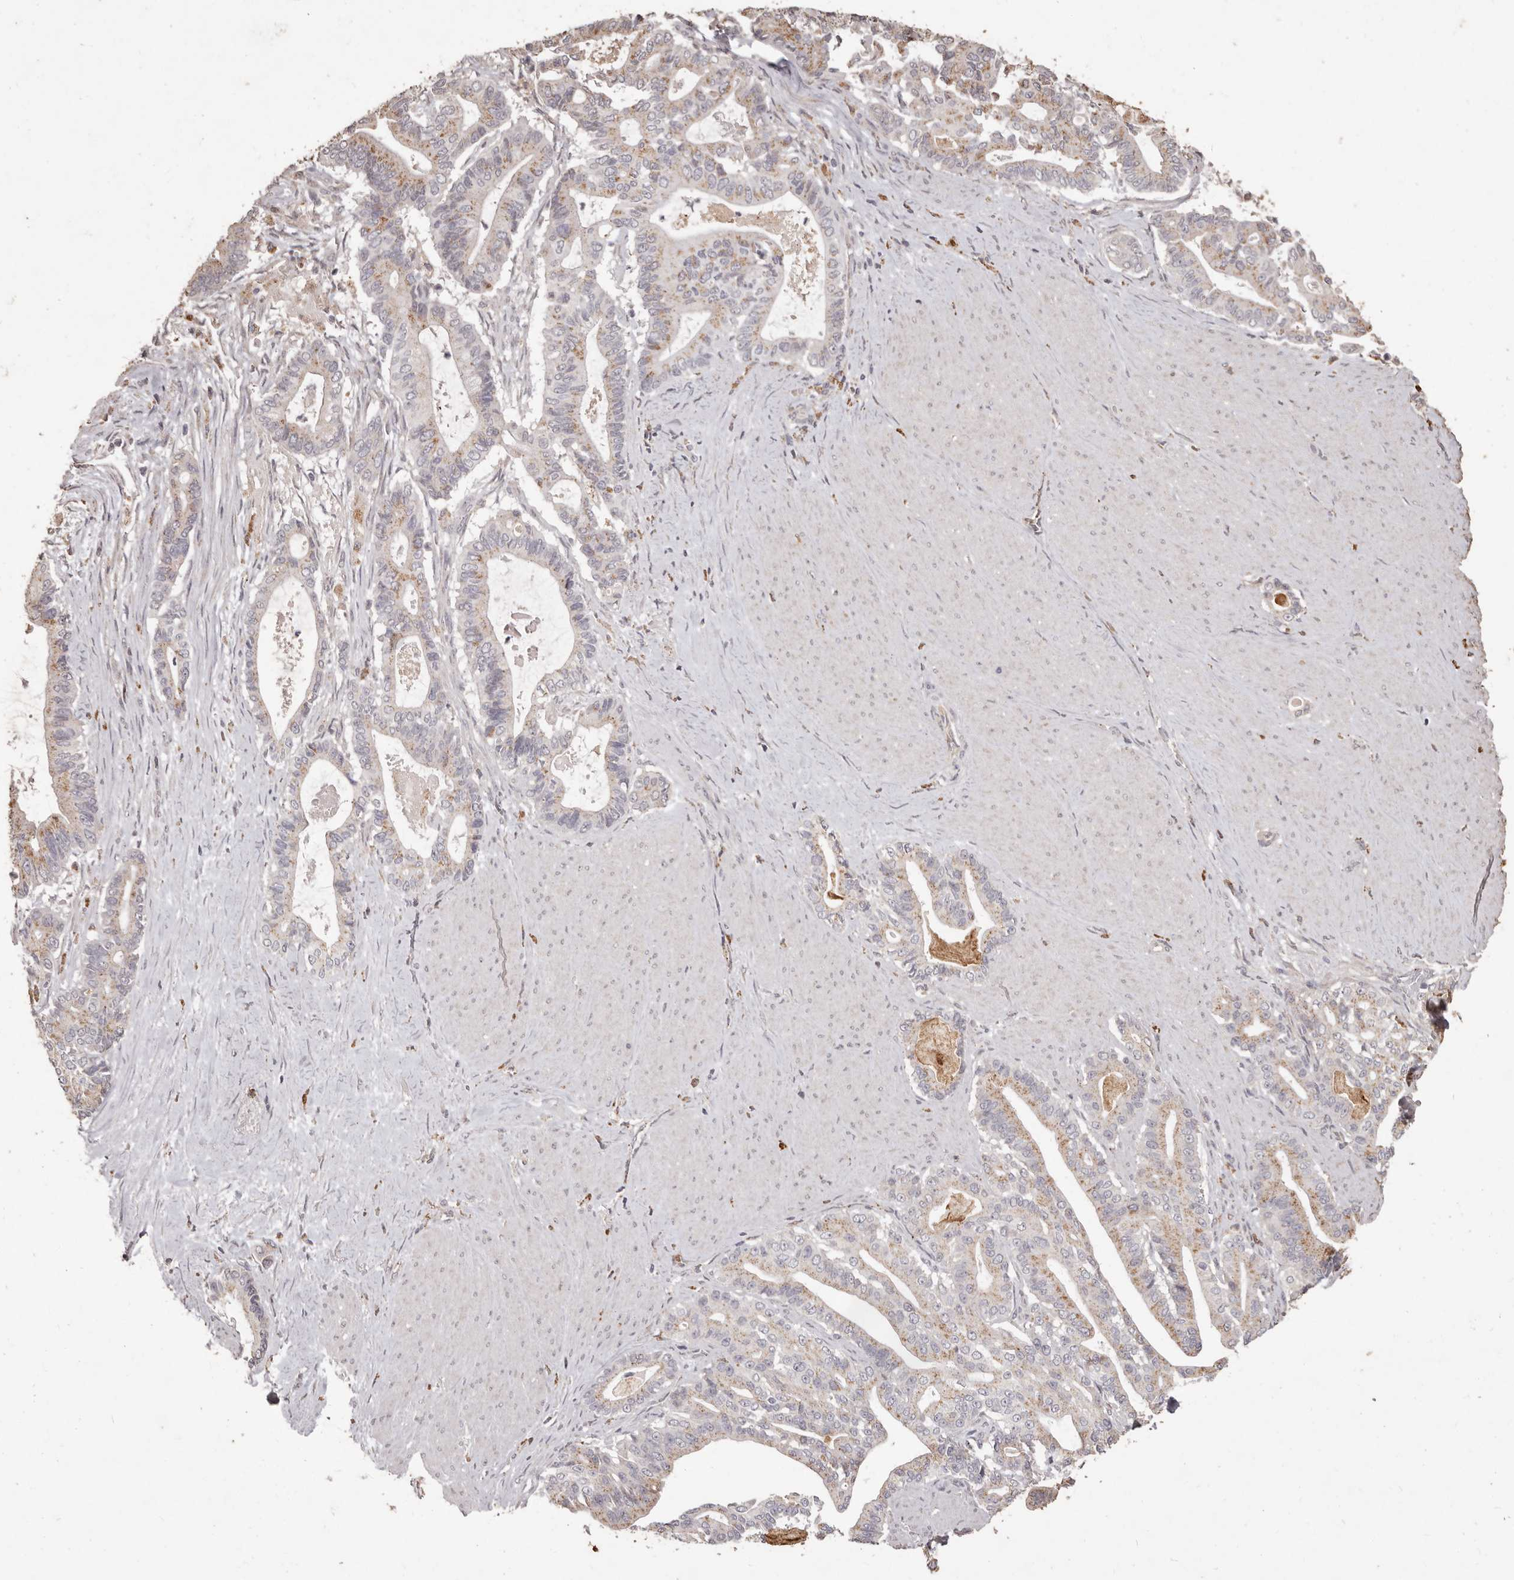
{"staining": {"intensity": "moderate", "quantity": "25%-75%", "location": "cytoplasmic/membranous"}, "tissue": "pancreatic cancer", "cell_type": "Tumor cells", "image_type": "cancer", "snomed": [{"axis": "morphology", "description": "Adenocarcinoma, NOS"}, {"axis": "topography", "description": "Pancreas"}], "caption": "Pancreatic cancer was stained to show a protein in brown. There is medium levels of moderate cytoplasmic/membranous staining in approximately 25%-75% of tumor cells. (Stains: DAB in brown, nuclei in blue, Microscopy: brightfield microscopy at high magnification).", "gene": "PRSS27", "patient": {"sex": "male", "age": 63}}